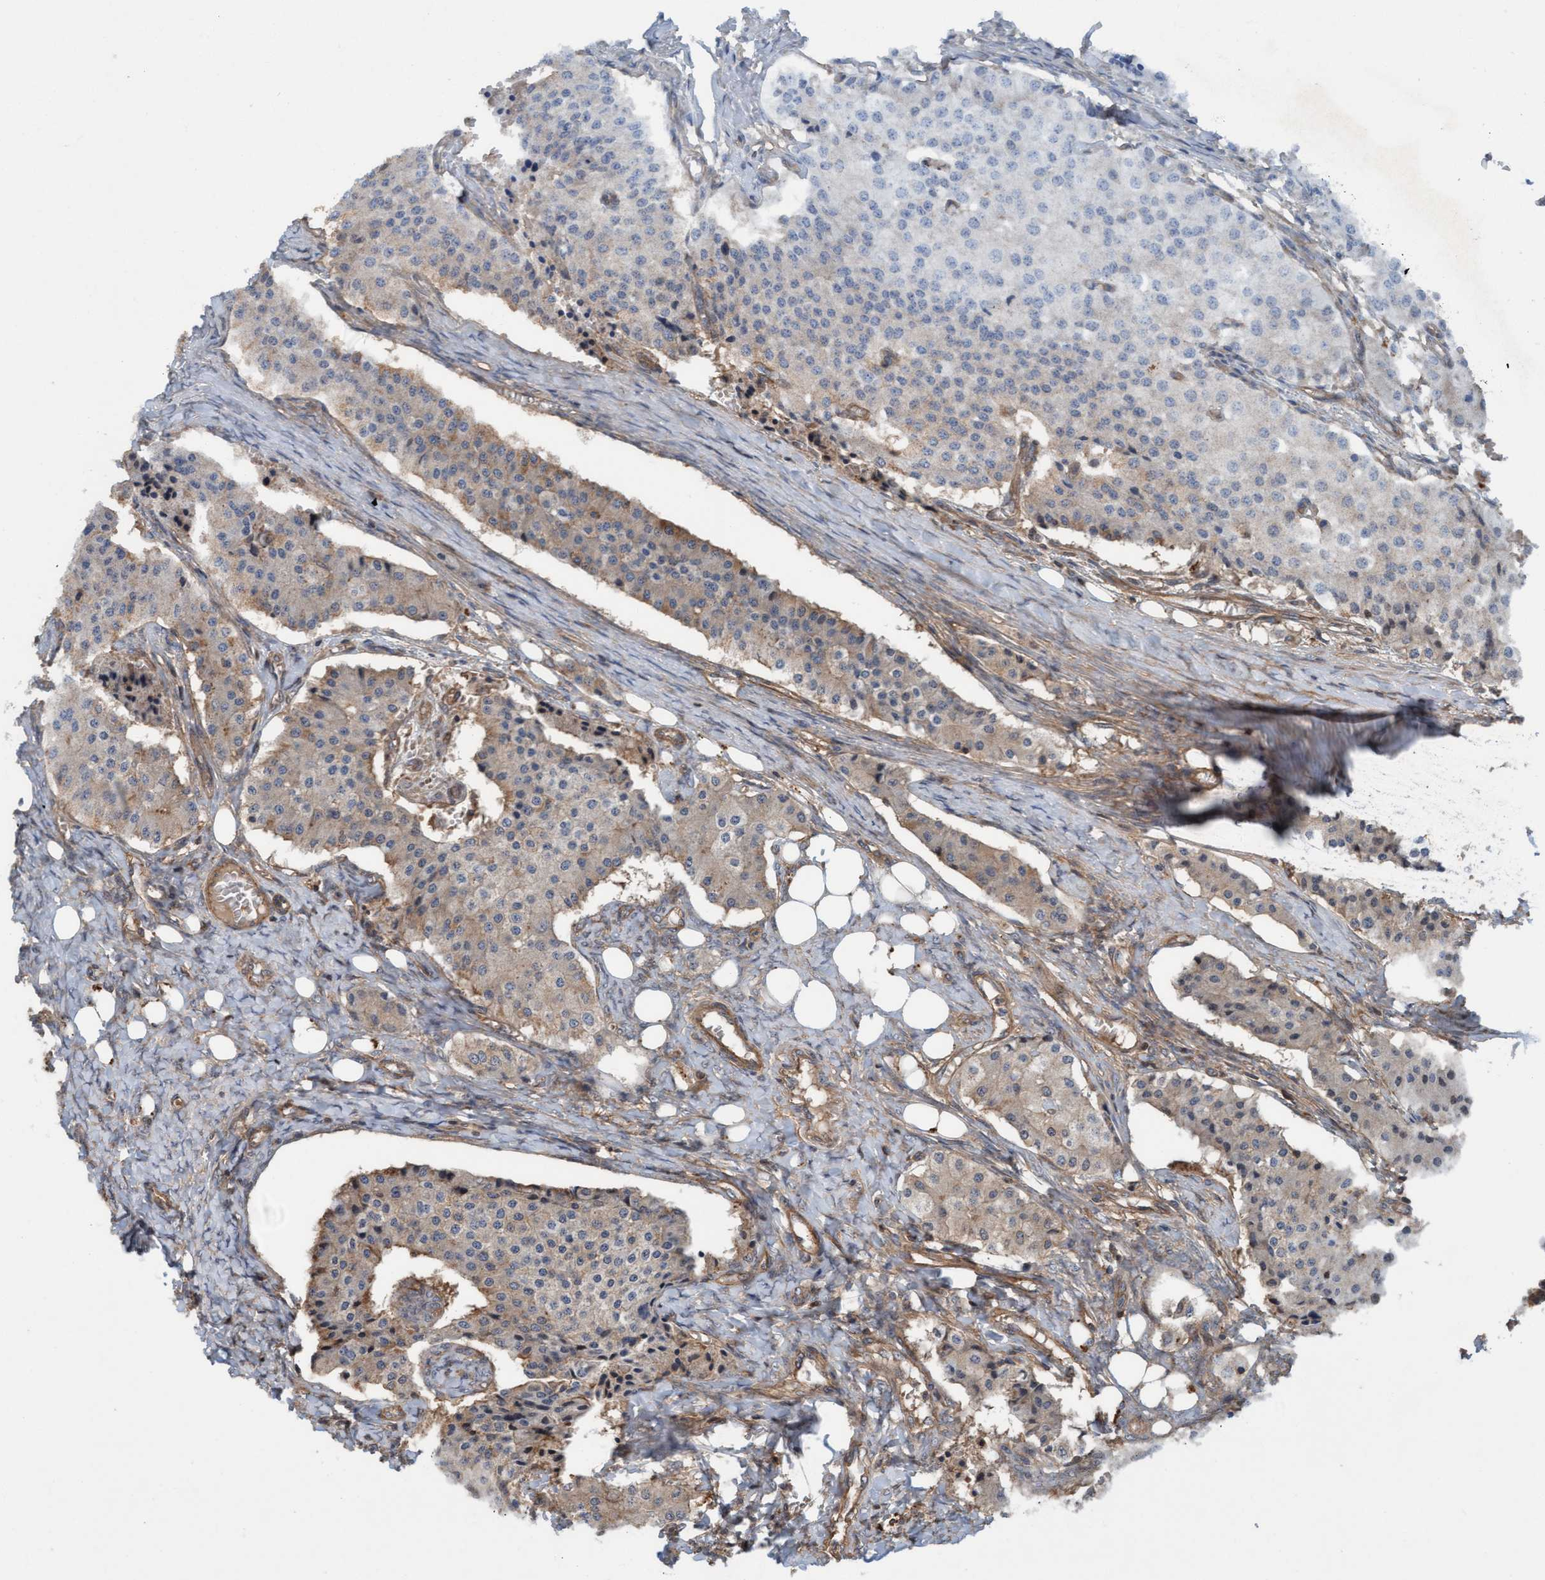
{"staining": {"intensity": "weak", "quantity": "25%-75%", "location": "cytoplasmic/membranous"}, "tissue": "carcinoid", "cell_type": "Tumor cells", "image_type": "cancer", "snomed": [{"axis": "morphology", "description": "Carcinoid, malignant, NOS"}, {"axis": "topography", "description": "Colon"}], "caption": "Protein expression analysis of carcinoid reveals weak cytoplasmic/membranous positivity in approximately 25%-75% of tumor cells. Using DAB (brown) and hematoxylin (blue) stains, captured at high magnification using brightfield microscopy.", "gene": "ERAL1", "patient": {"sex": "female", "age": 52}}